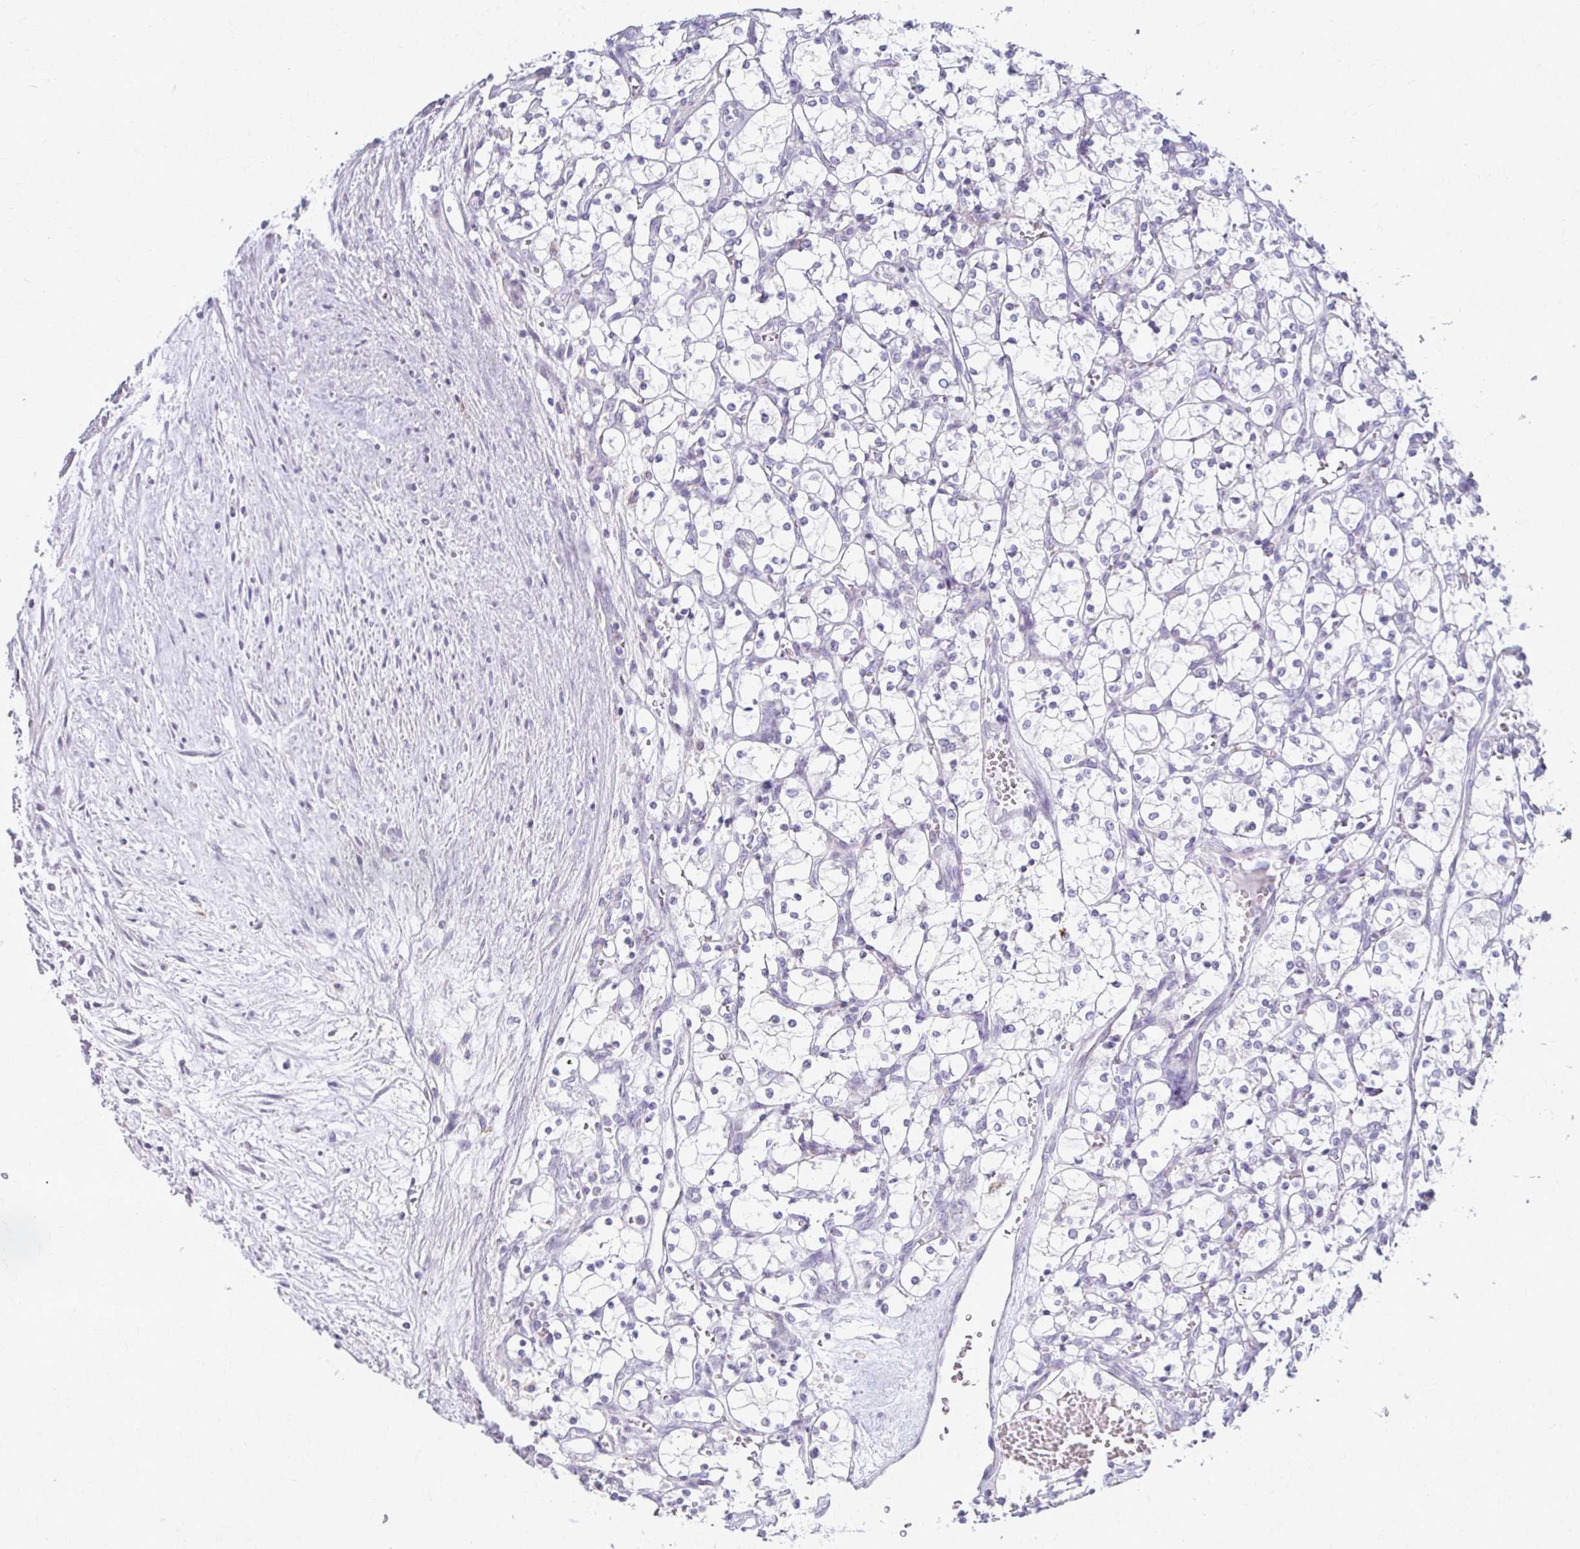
{"staining": {"intensity": "negative", "quantity": "none", "location": "none"}, "tissue": "renal cancer", "cell_type": "Tumor cells", "image_type": "cancer", "snomed": [{"axis": "morphology", "description": "Adenocarcinoma, NOS"}, {"axis": "topography", "description": "Kidney"}], "caption": "Tumor cells are negative for protein expression in human adenocarcinoma (renal). (Stains: DAB (3,3'-diaminobenzidine) immunohistochemistry (IHC) with hematoxylin counter stain, Microscopy: brightfield microscopy at high magnification).", "gene": "FCGR2B", "patient": {"sex": "female", "age": 69}}